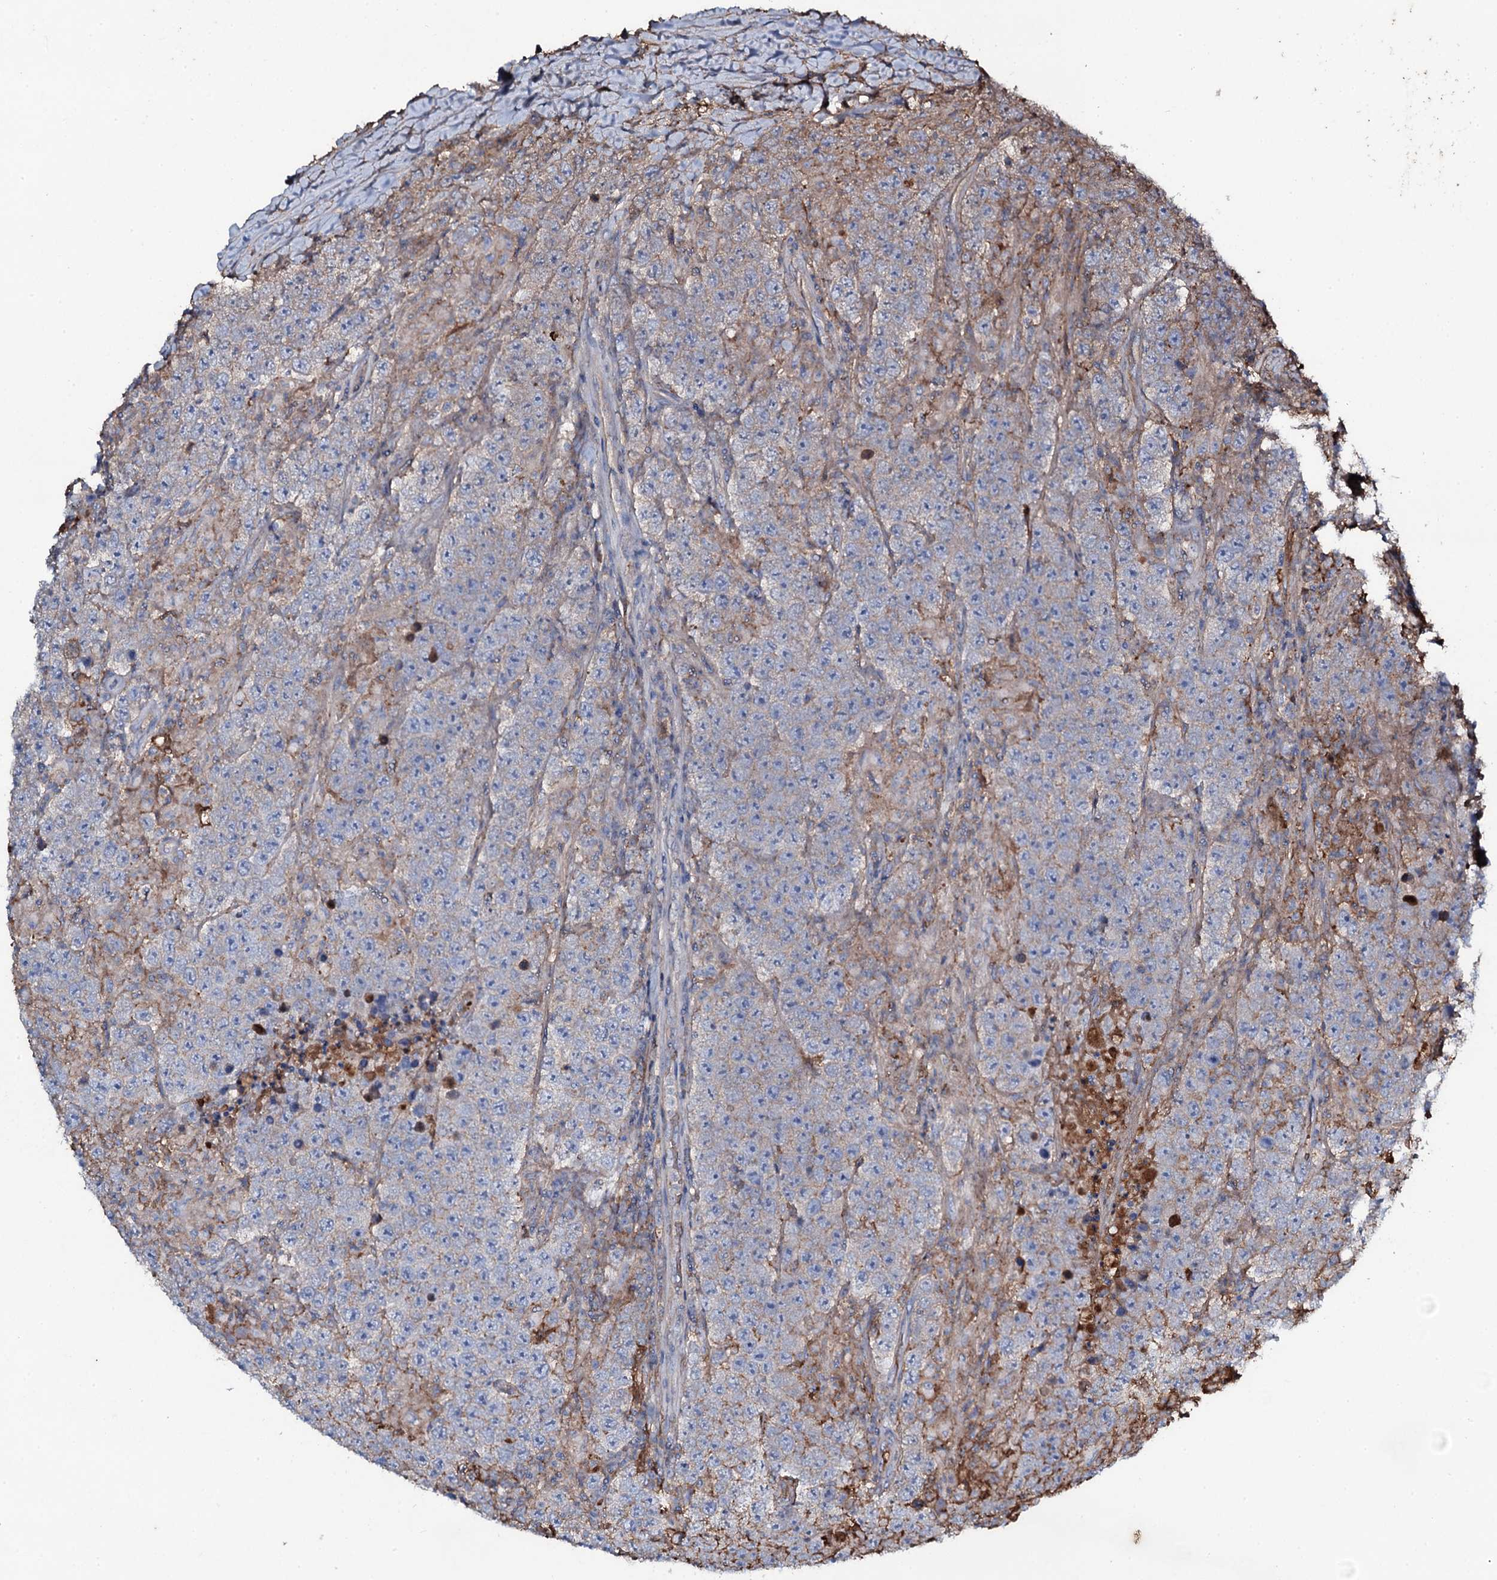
{"staining": {"intensity": "moderate", "quantity": "25%-75%", "location": "cytoplasmic/membranous"}, "tissue": "testis cancer", "cell_type": "Tumor cells", "image_type": "cancer", "snomed": [{"axis": "morphology", "description": "Normal tissue, NOS"}, {"axis": "morphology", "description": "Urothelial carcinoma, High grade"}, {"axis": "morphology", "description": "Seminoma, NOS"}, {"axis": "morphology", "description": "Carcinoma, Embryonal, NOS"}, {"axis": "topography", "description": "Urinary bladder"}, {"axis": "topography", "description": "Testis"}], "caption": "Immunohistochemistry histopathology image of seminoma (testis) stained for a protein (brown), which exhibits medium levels of moderate cytoplasmic/membranous positivity in about 25%-75% of tumor cells.", "gene": "EDN1", "patient": {"sex": "male", "age": 41}}